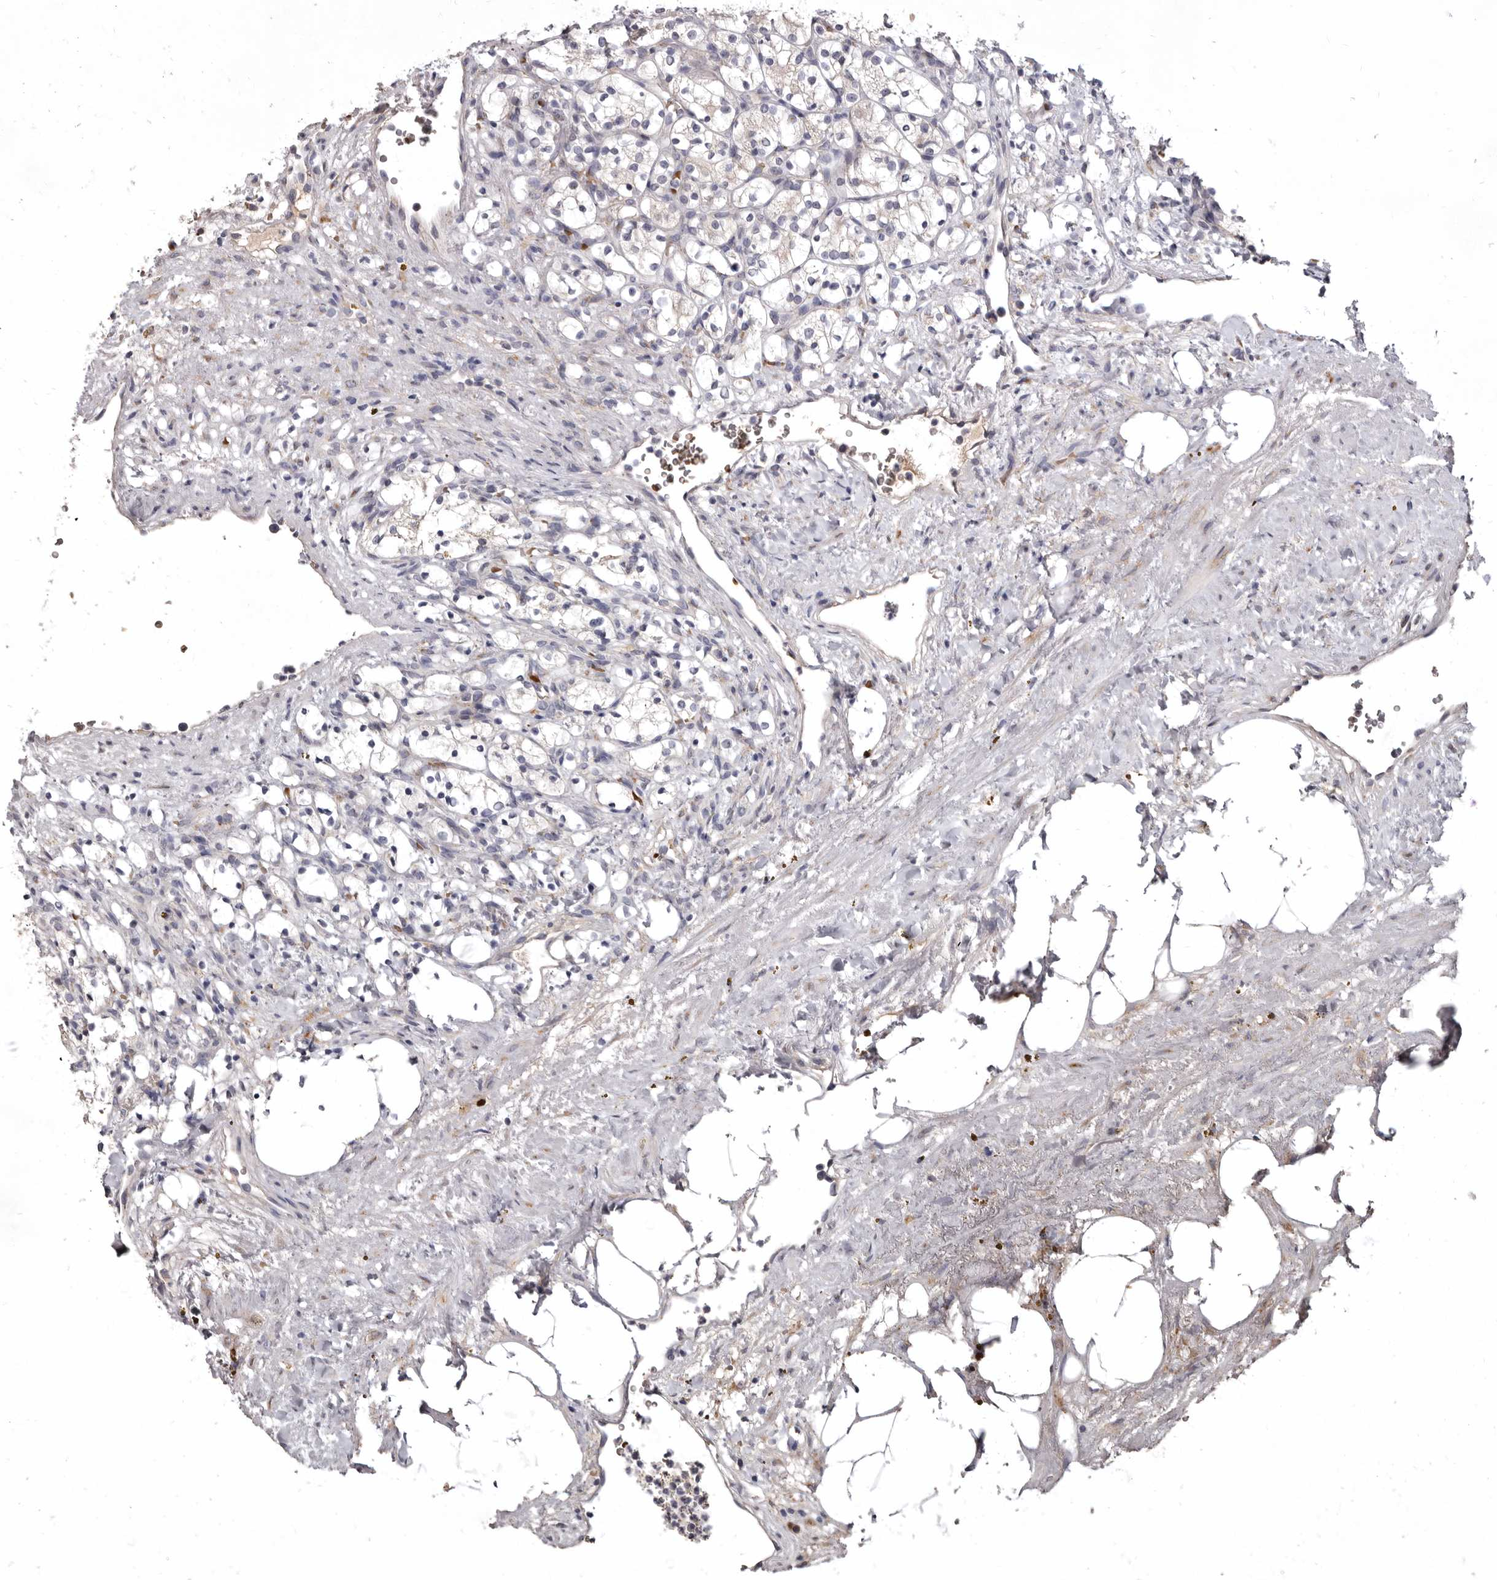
{"staining": {"intensity": "negative", "quantity": "none", "location": "none"}, "tissue": "renal cancer", "cell_type": "Tumor cells", "image_type": "cancer", "snomed": [{"axis": "morphology", "description": "Adenocarcinoma, NOS"}, {"axis": "topography", "description": "Kidney"}], "caption": "Immunohistochemical staining of human adenocarcinoma (renal) shows no significant expression in tumor cells. The staining was performed using DAB to visualize the protein expression in brown, while the nuclei were stained in blue with hematoxylin (Magnification: 20x).", "gene": "NENF", "patient": {"sex": "female", "age": 69}}